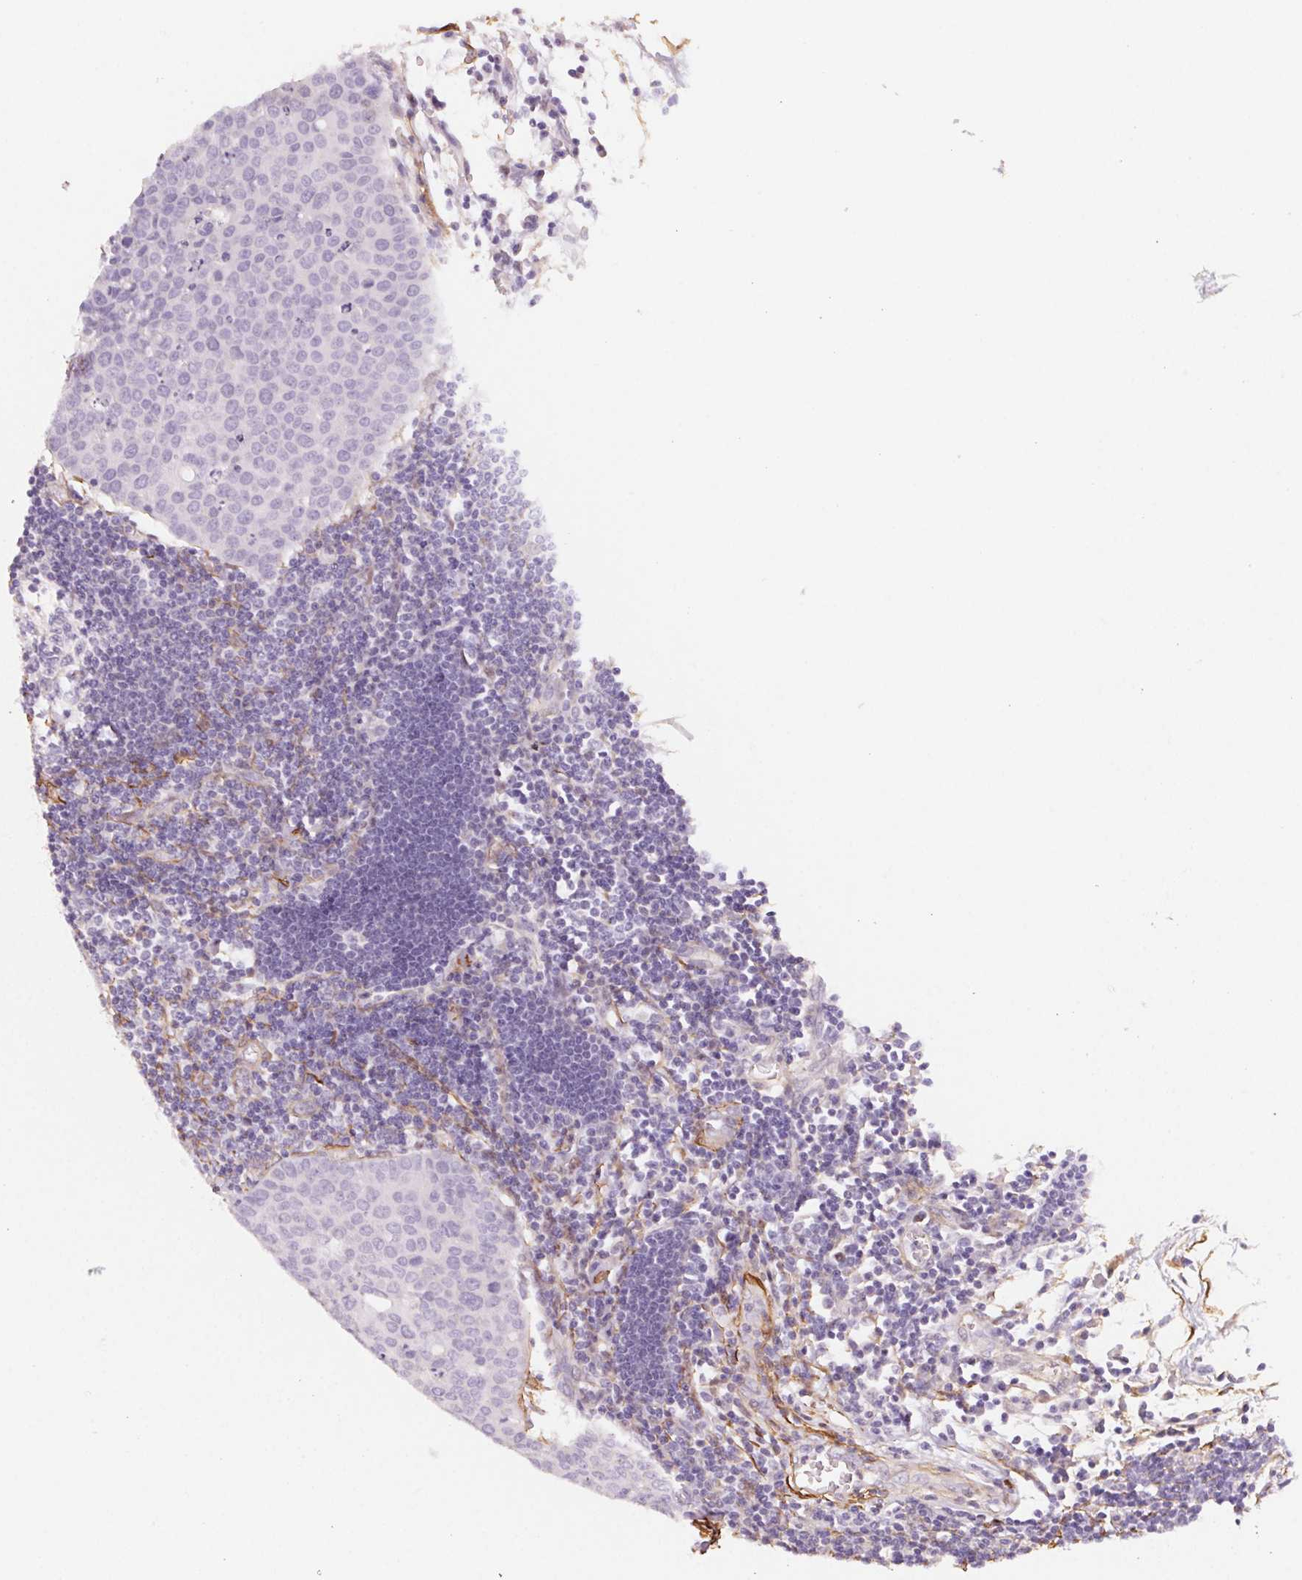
{"staining": {"intensity": "negative", "quantity": "none", "location": "none"}, "tissue": "carcinoid", "cell_type": "Tumor cells", "image_type": "cancer", "snomed": [{"axis": "morphology", "description": "Carcinoid, malignant, NOS"}, {"axis": "topography", "description": "Colon"}], "caption": "Immunohistochemical staining of human carcinoid demonstrates no significant staining in tumor cells.", "gene": "GPX8", "patient": {"sex": "male", "age": 81}}